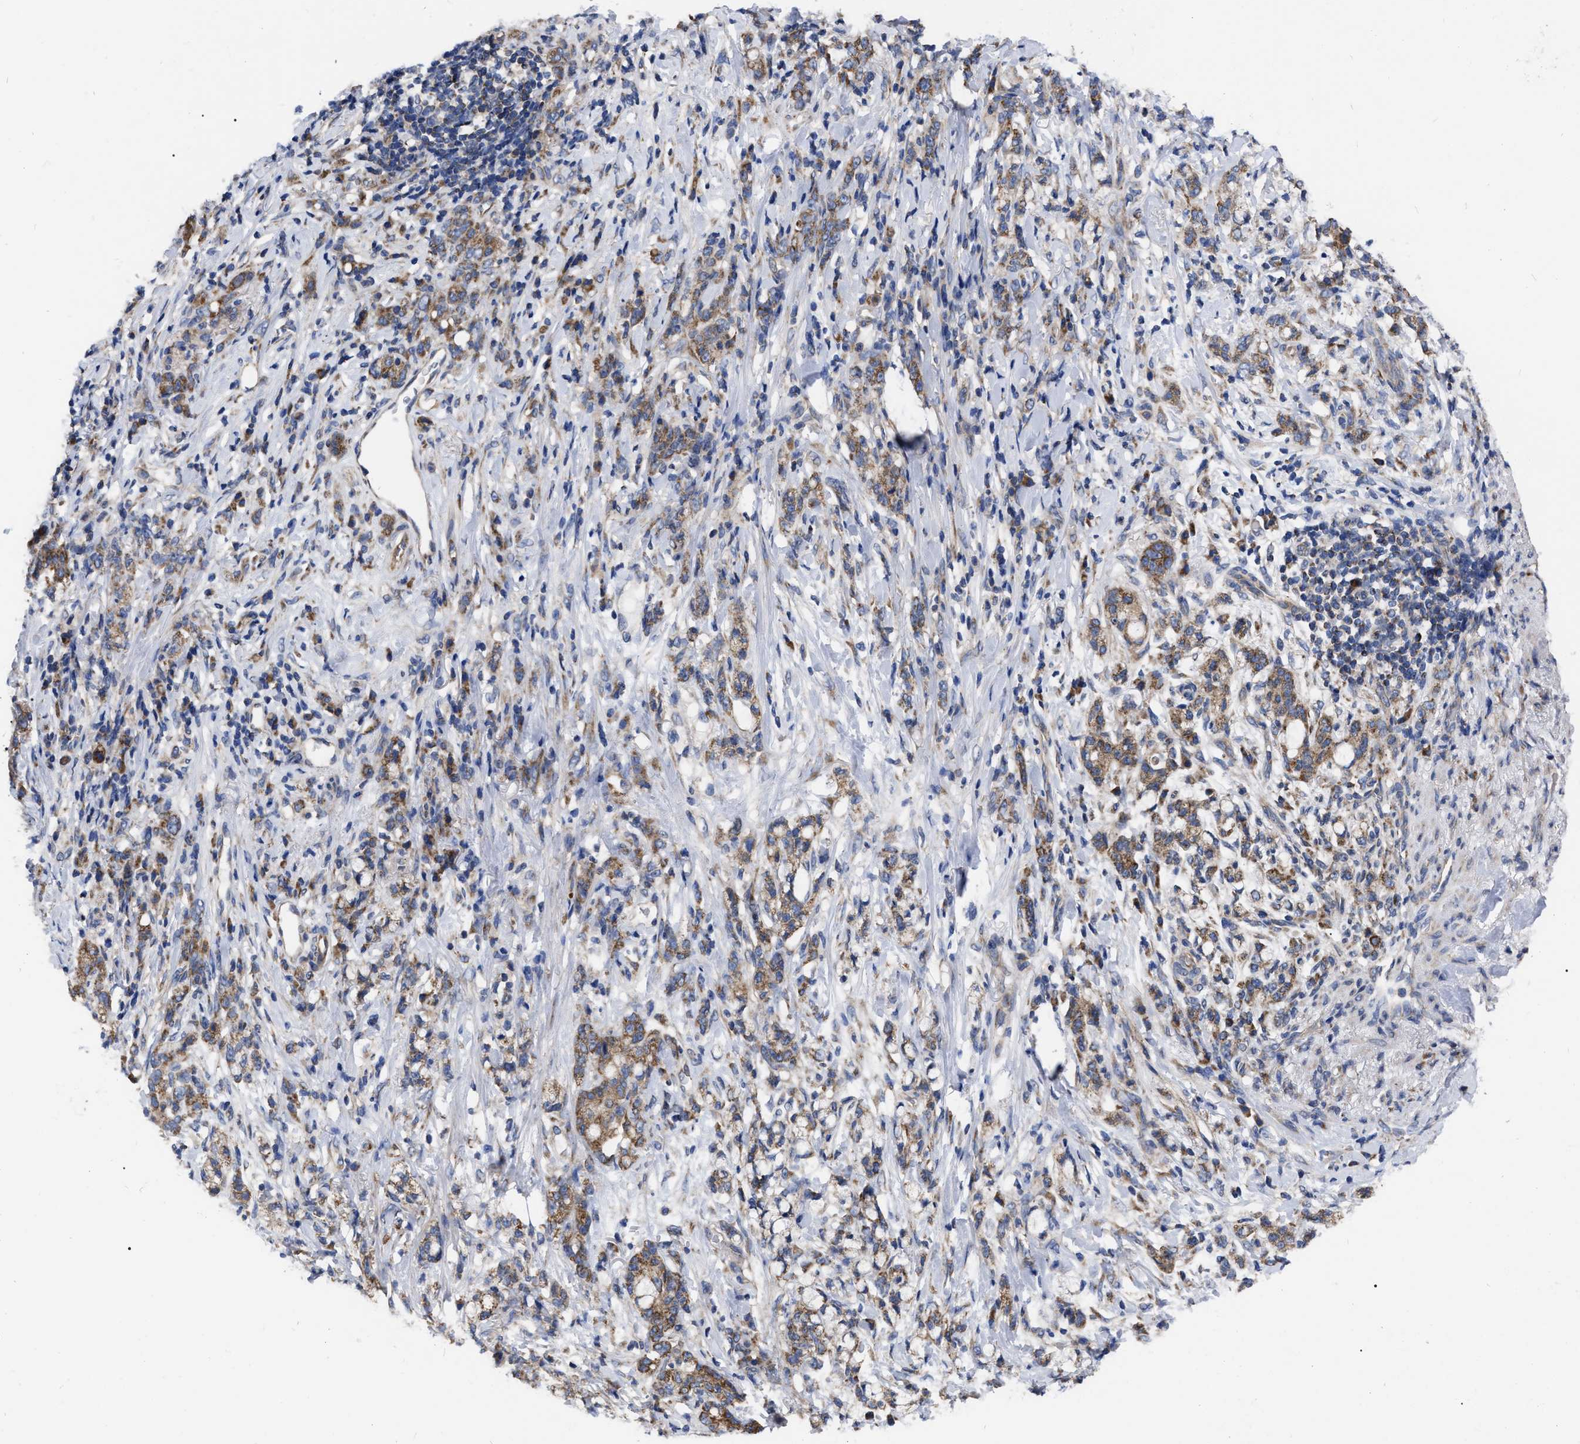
{"staining": {"intensity": "moderate", "quantity": ">75%", "location": "cytoplasmic/membranous"}, "tissue": "stomach cancer", "cell_type": "Tumor cells", "image_type": "cancer", "snomed": [{"axis": "morphology", "description": "Adenocarcinoma, NOS"}, {"axis": "topography", "description": "Stomach, lower"}], "caption": "Protein expression analysis of human stomach adenocarcinoma reveals moderate cytoplasmic/membranous positivity in approximately >75% of tumor cells.", "gene": "CDKN2C", "patient": {"sex": "male", "age": 88}}